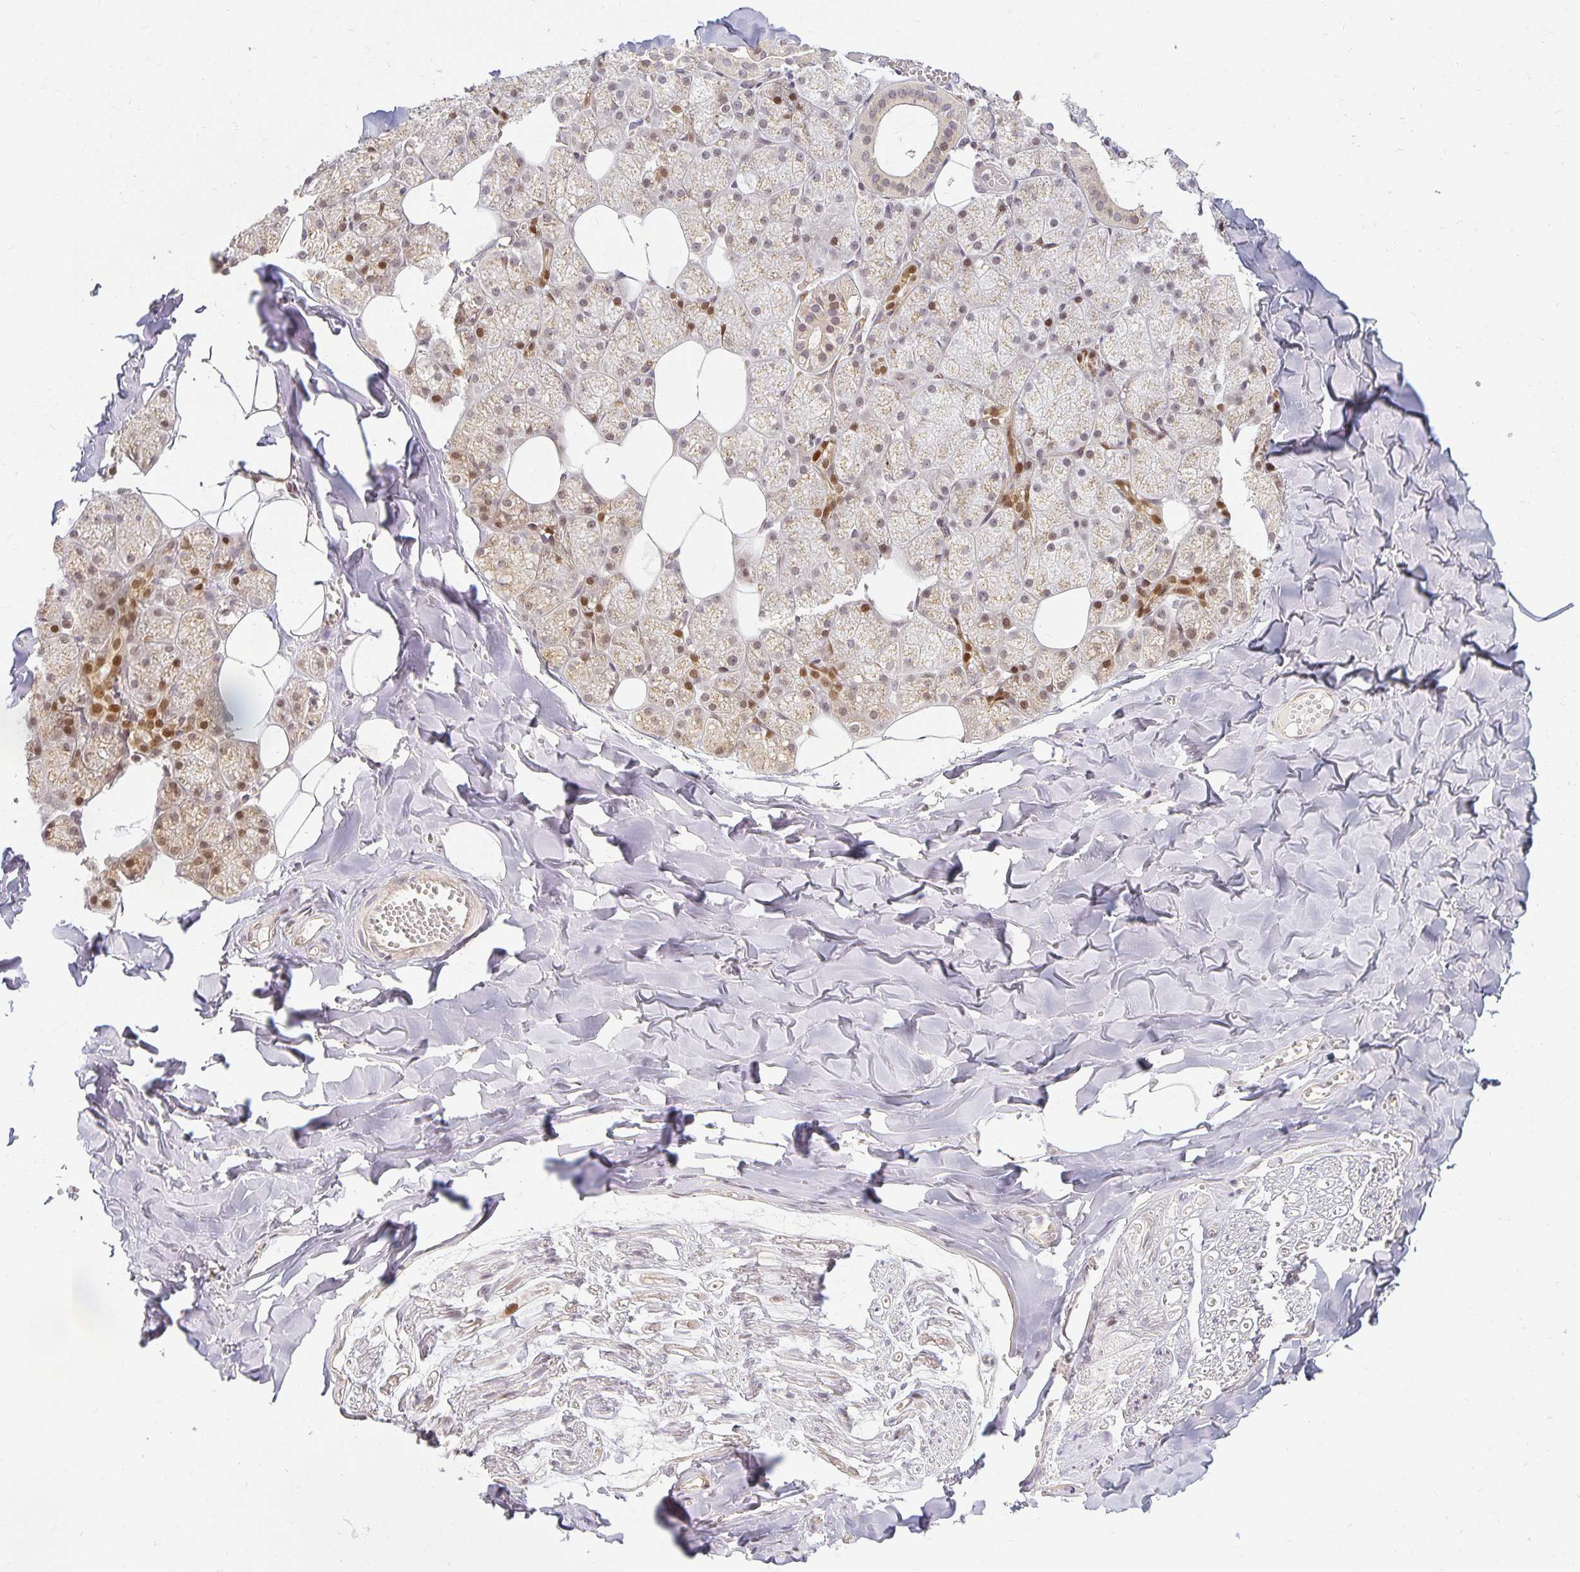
{"staining": {"intensity": "moderate", "quantity": ">75%", "location": "nuclear"}, "tissue": "salivary gland", "cell_type": "Glandular cells", "image_type": "normal", "snomed": [{"axis": "morphology", "description": "Normal tissue, NOS"}, {"axis": "topography", "description": "Salivary gland"}, {"axis": "topography", "description": "Peripheral nerve tissue"}], "caption": "A medium amount of moderate nuclear expression is appreciated in about >75% of glandular cells in unremarkable salivary gland. Using DAB (3,3'-diaminobenzidine) (brown) and hematoxylin (blue) stains, captured at high magnification using brightfield microscopy.", "gene": "EHF", "patient": {"sex": "male", "age": 38}}